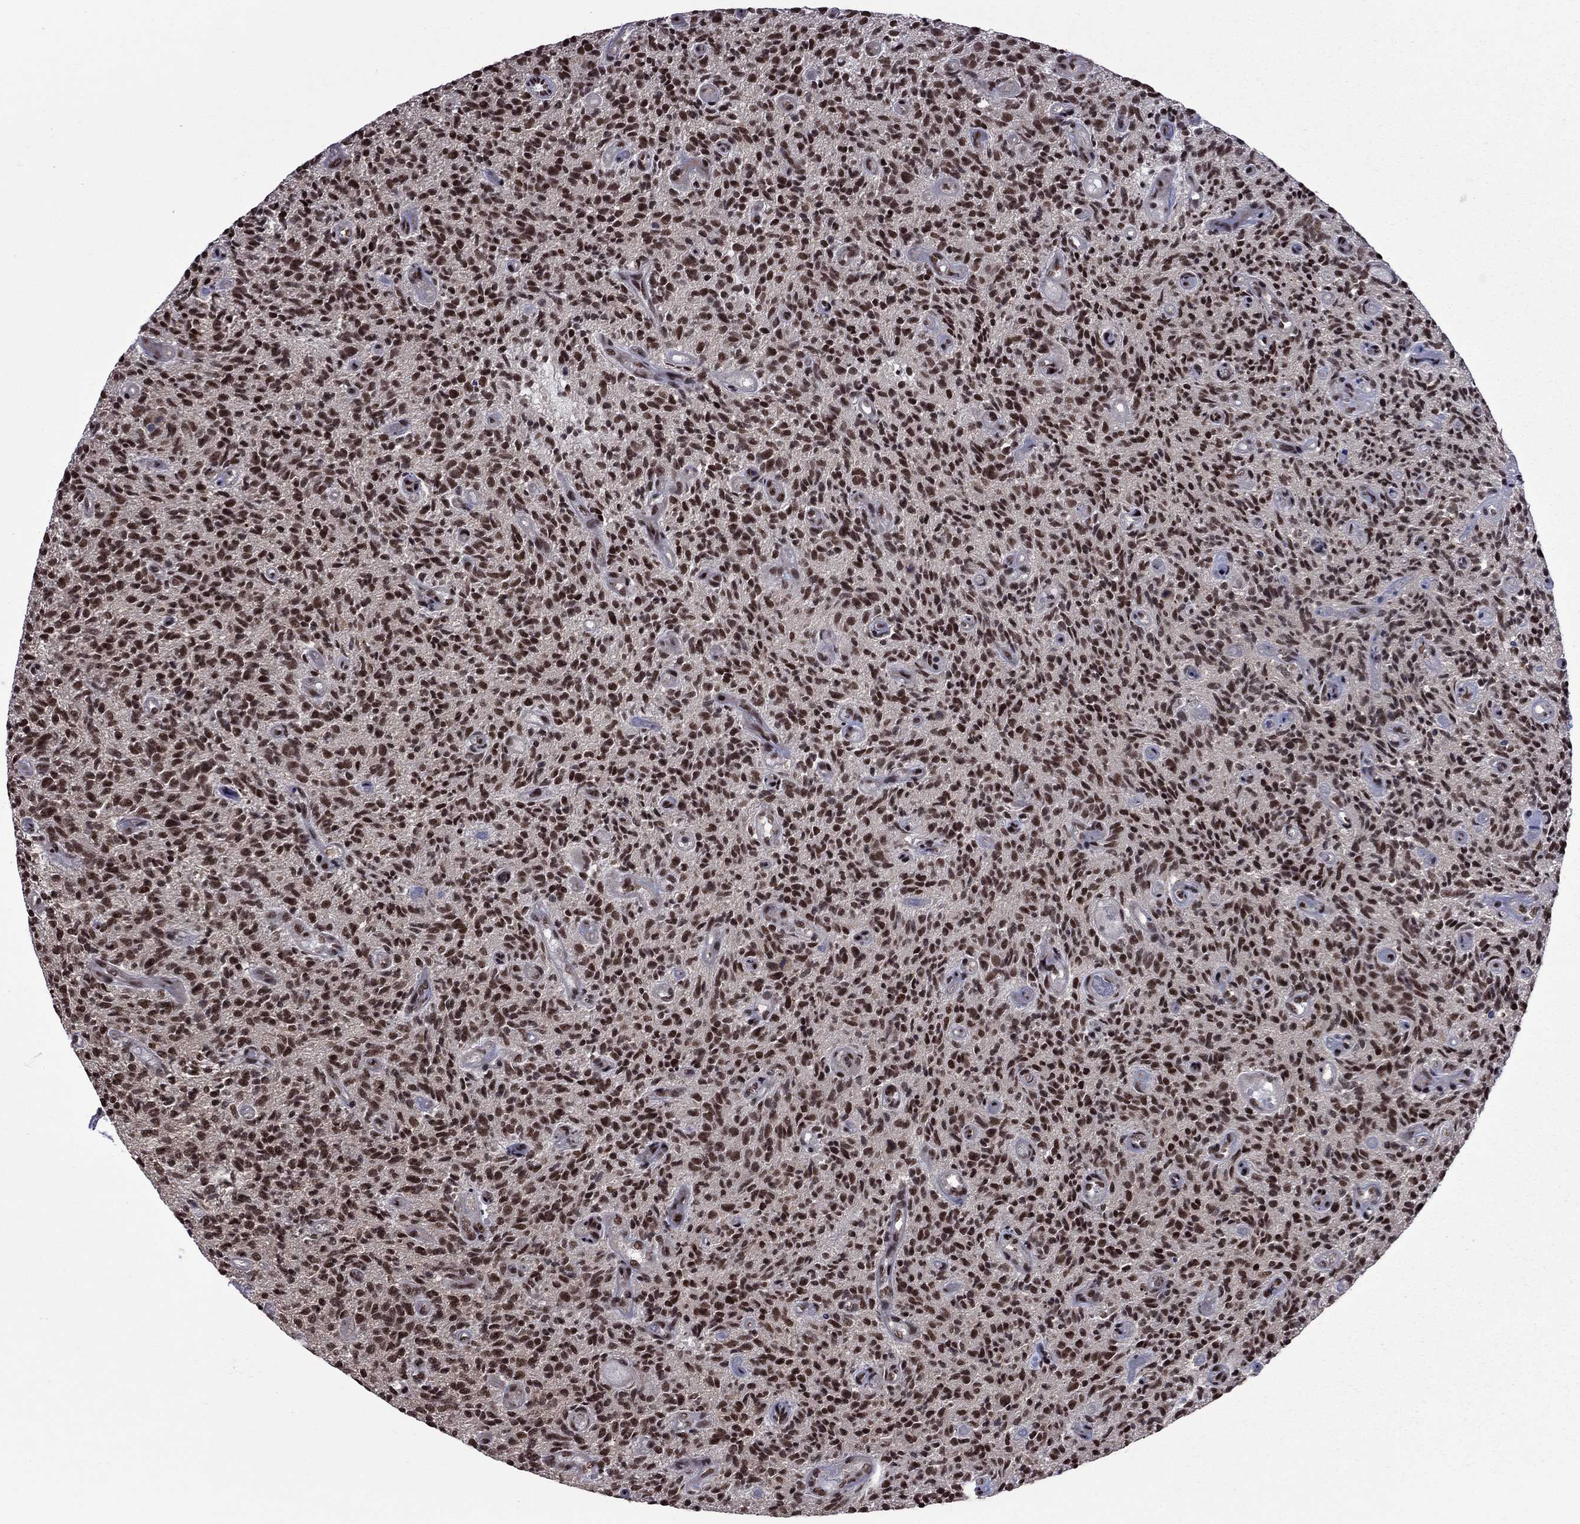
{"staining": {"intensity": "strong", "quantity": ">75%", "location": "nuclear"}, "tissue": "glioma", "cell_type": "Tumor cells", "image_type": "cancer", "snomed": [{"axis": "morphology", "description": "Glioma, malignant, High grade"}, {"axis": "topography", "description": "Brain"}], "caption": "This is an image of IHC staining of high-grade glioma (malignant), which shows strong positivity in the nuclear of tumor cells.", "gene": "MED25", "patient": {"sex": "male", "age": 64}}